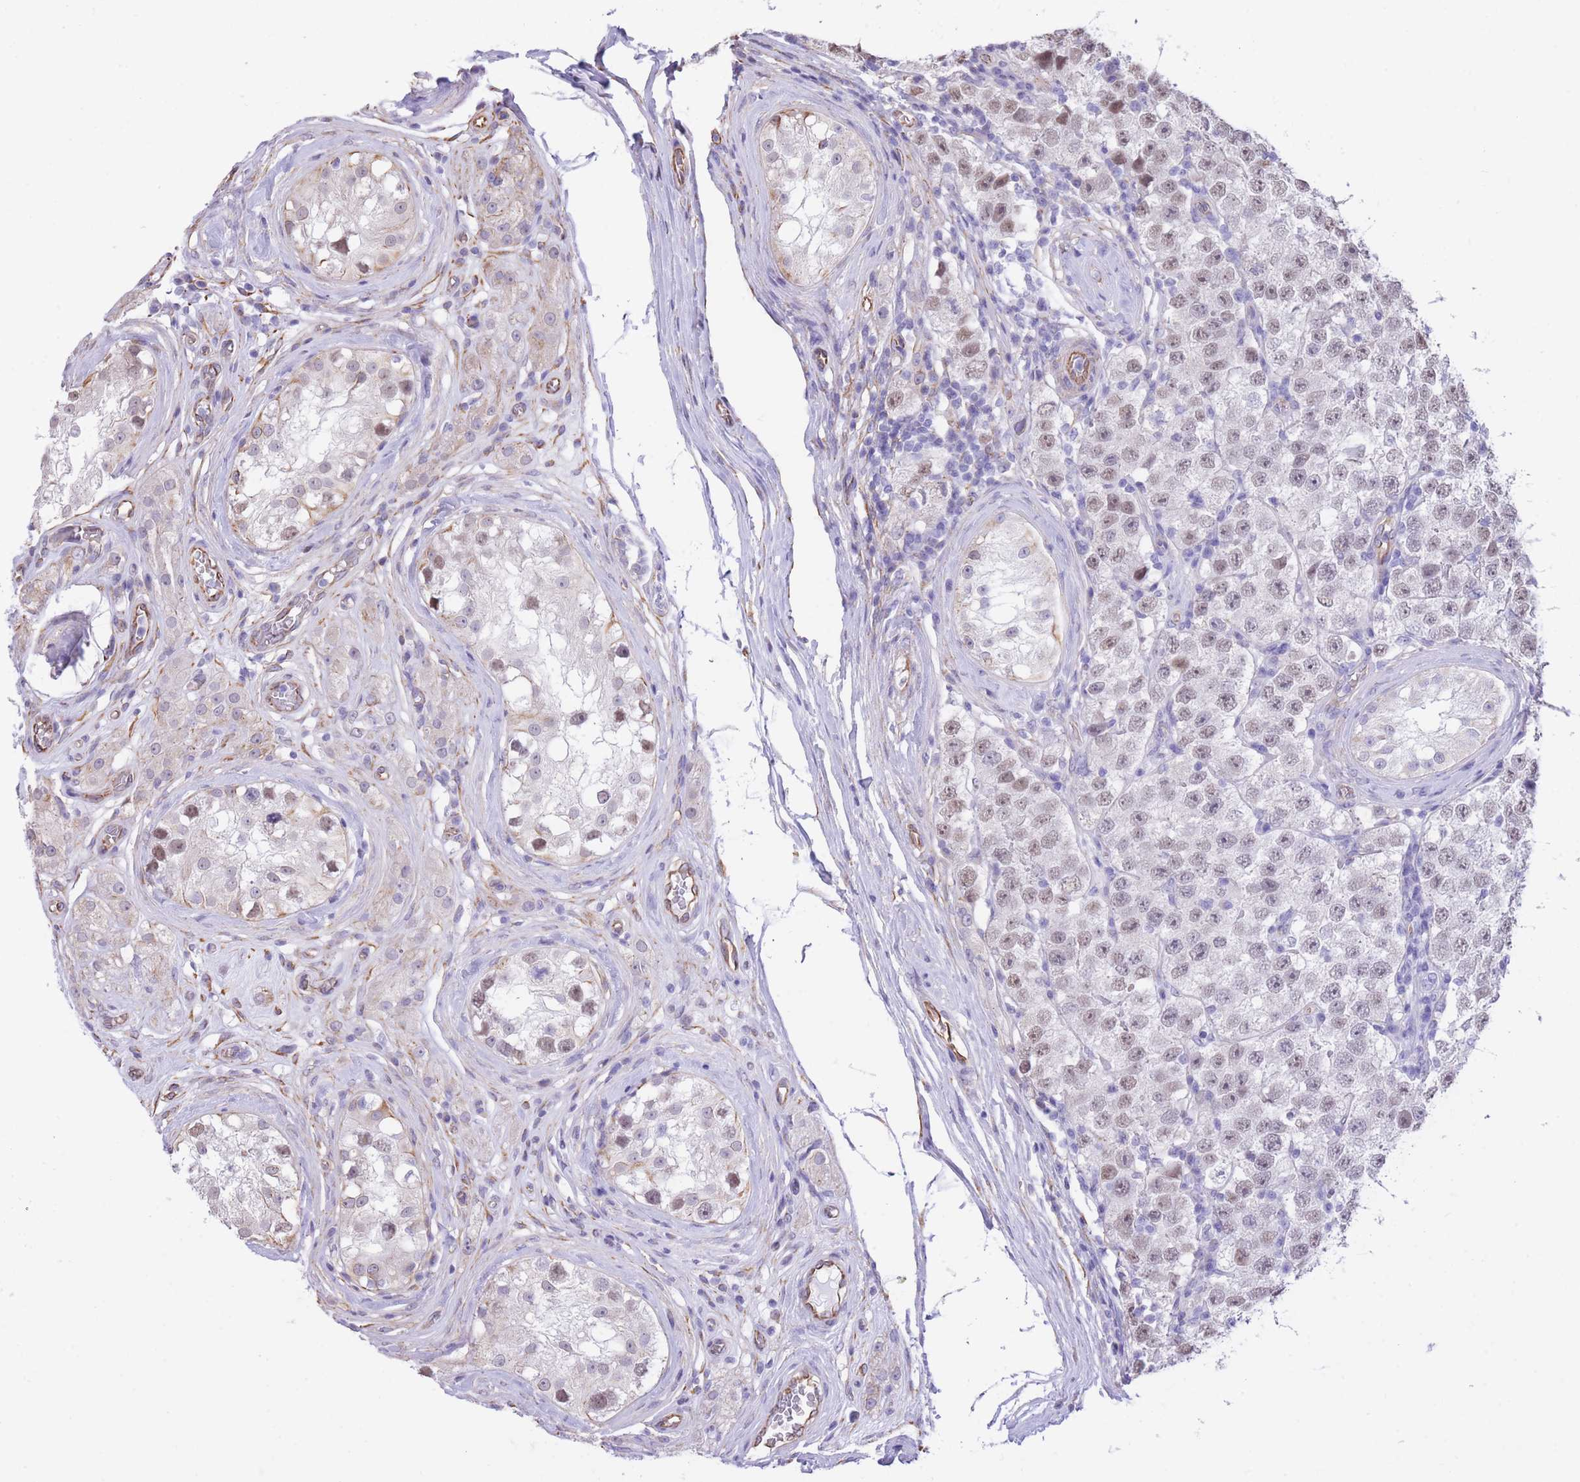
{"staining": {"intensity": "weak", "quantity": ">75%", "location": "nuclear"}, "tissue": "testis cancer", "cell_type": "Tumor cells", "image_type": "cancer", "snomed": [{"axis": "morphology", "description": "Seminoma, NOS"}, {"axis": "topography", "description": "Testis"}], "caption": "Tumor cells demonstrate weak nuclear staining in about >75% of cells in seminoma (testis).", "gene": "PSG8", "patient": {"sex": "male", "age": 34}}